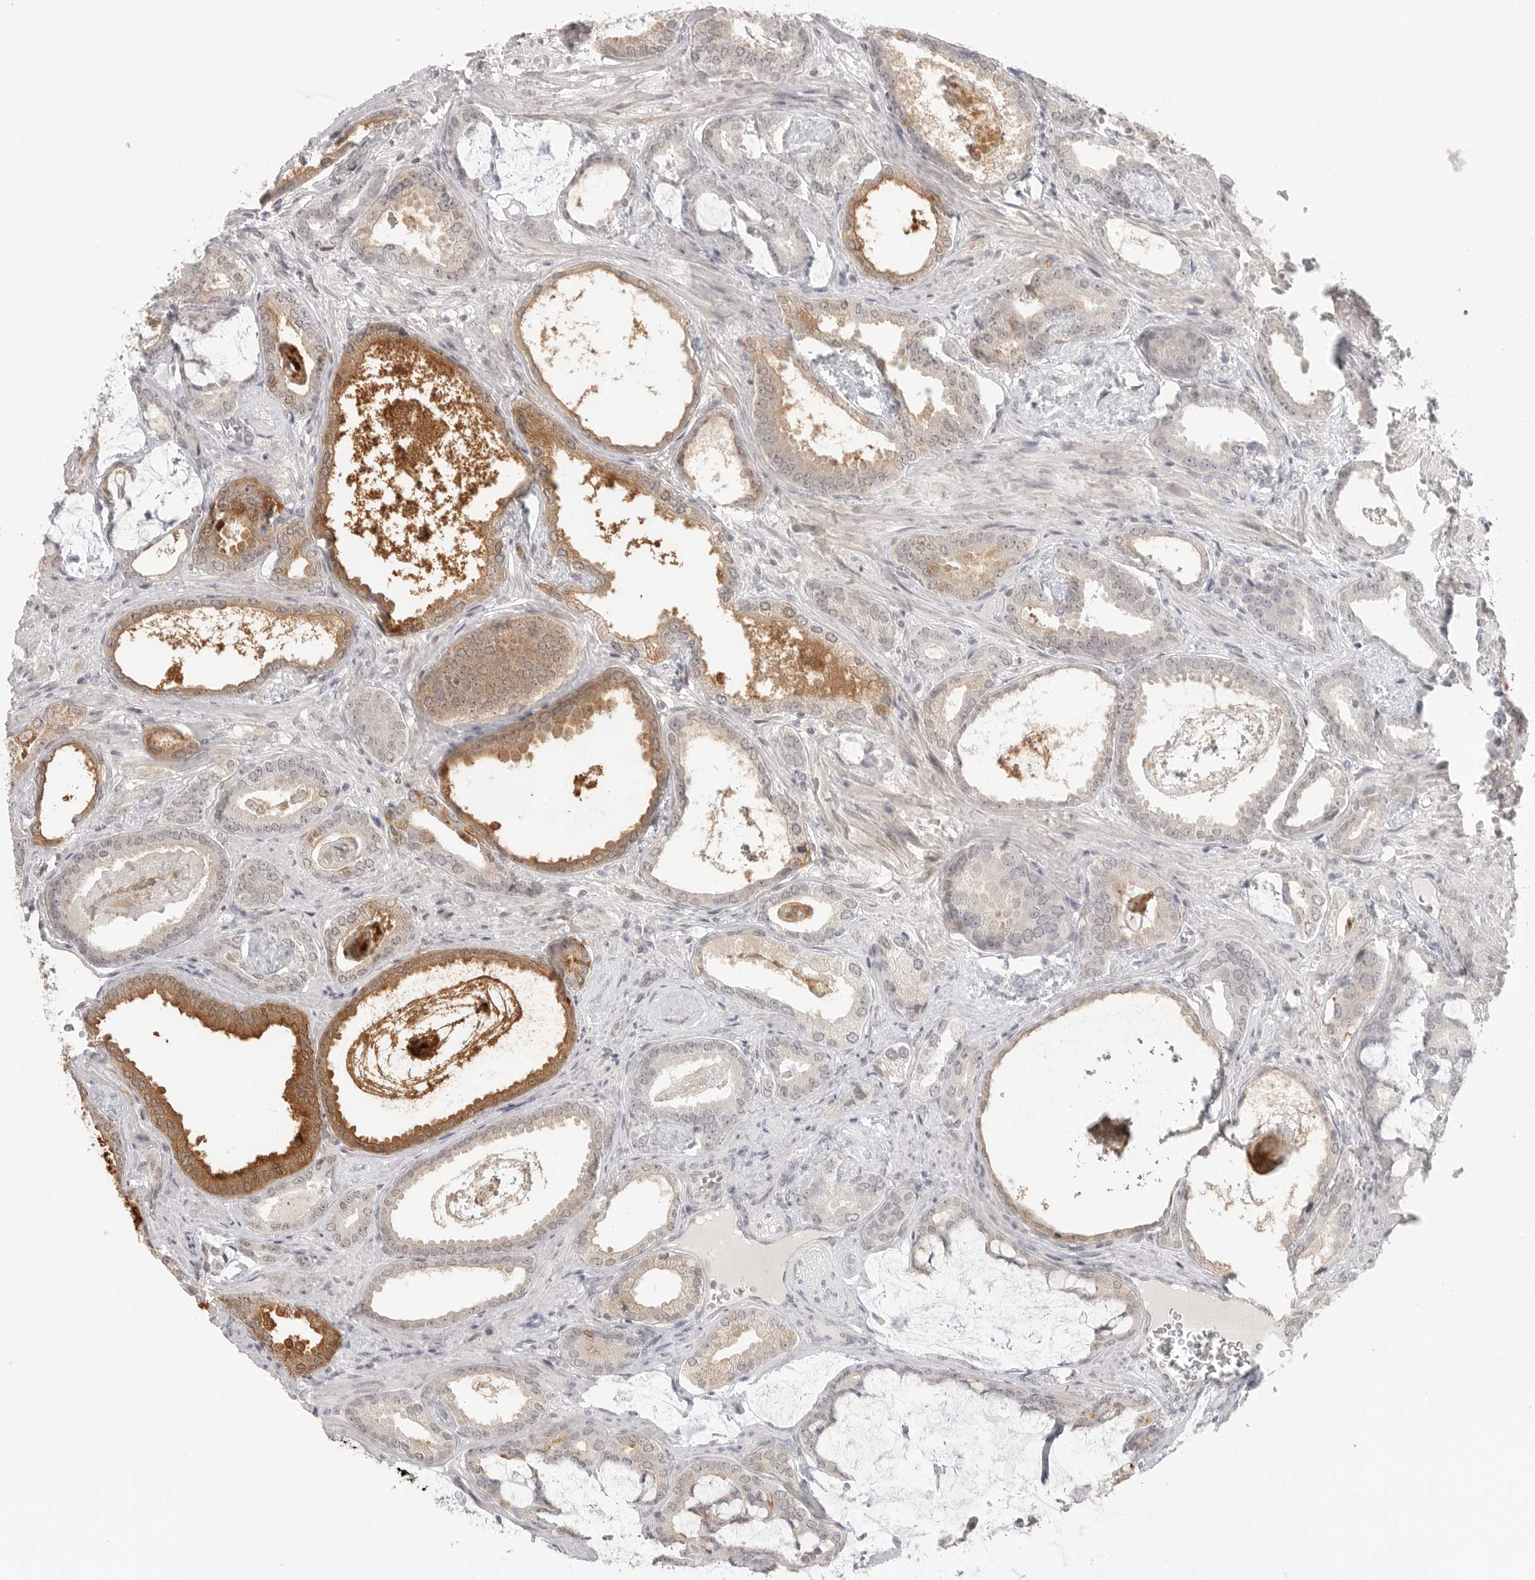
{"staining": {"intensity": "moderate", "quantity": "25%-75%", "location": "cytoplasmic/membranous"}, "tissue": "prostate cancer", "cell_type": "Tumor cells", "image_type": "cancer", "snomed": [{"axis": "morphology", "description": "Adenocarcinoma, Low grade"}, {"axis": "topography", "description": "Prostate"}], "caption": "High-power microscopy captured an IHC micrograph of low-grade adenocarcinoma (prostate), revealing moderate cytoplasmic/membranous expression in about 25%-75% of tumor cells.", "gene": "KLK11", "patient": {"sex": "male", "age": 71}}